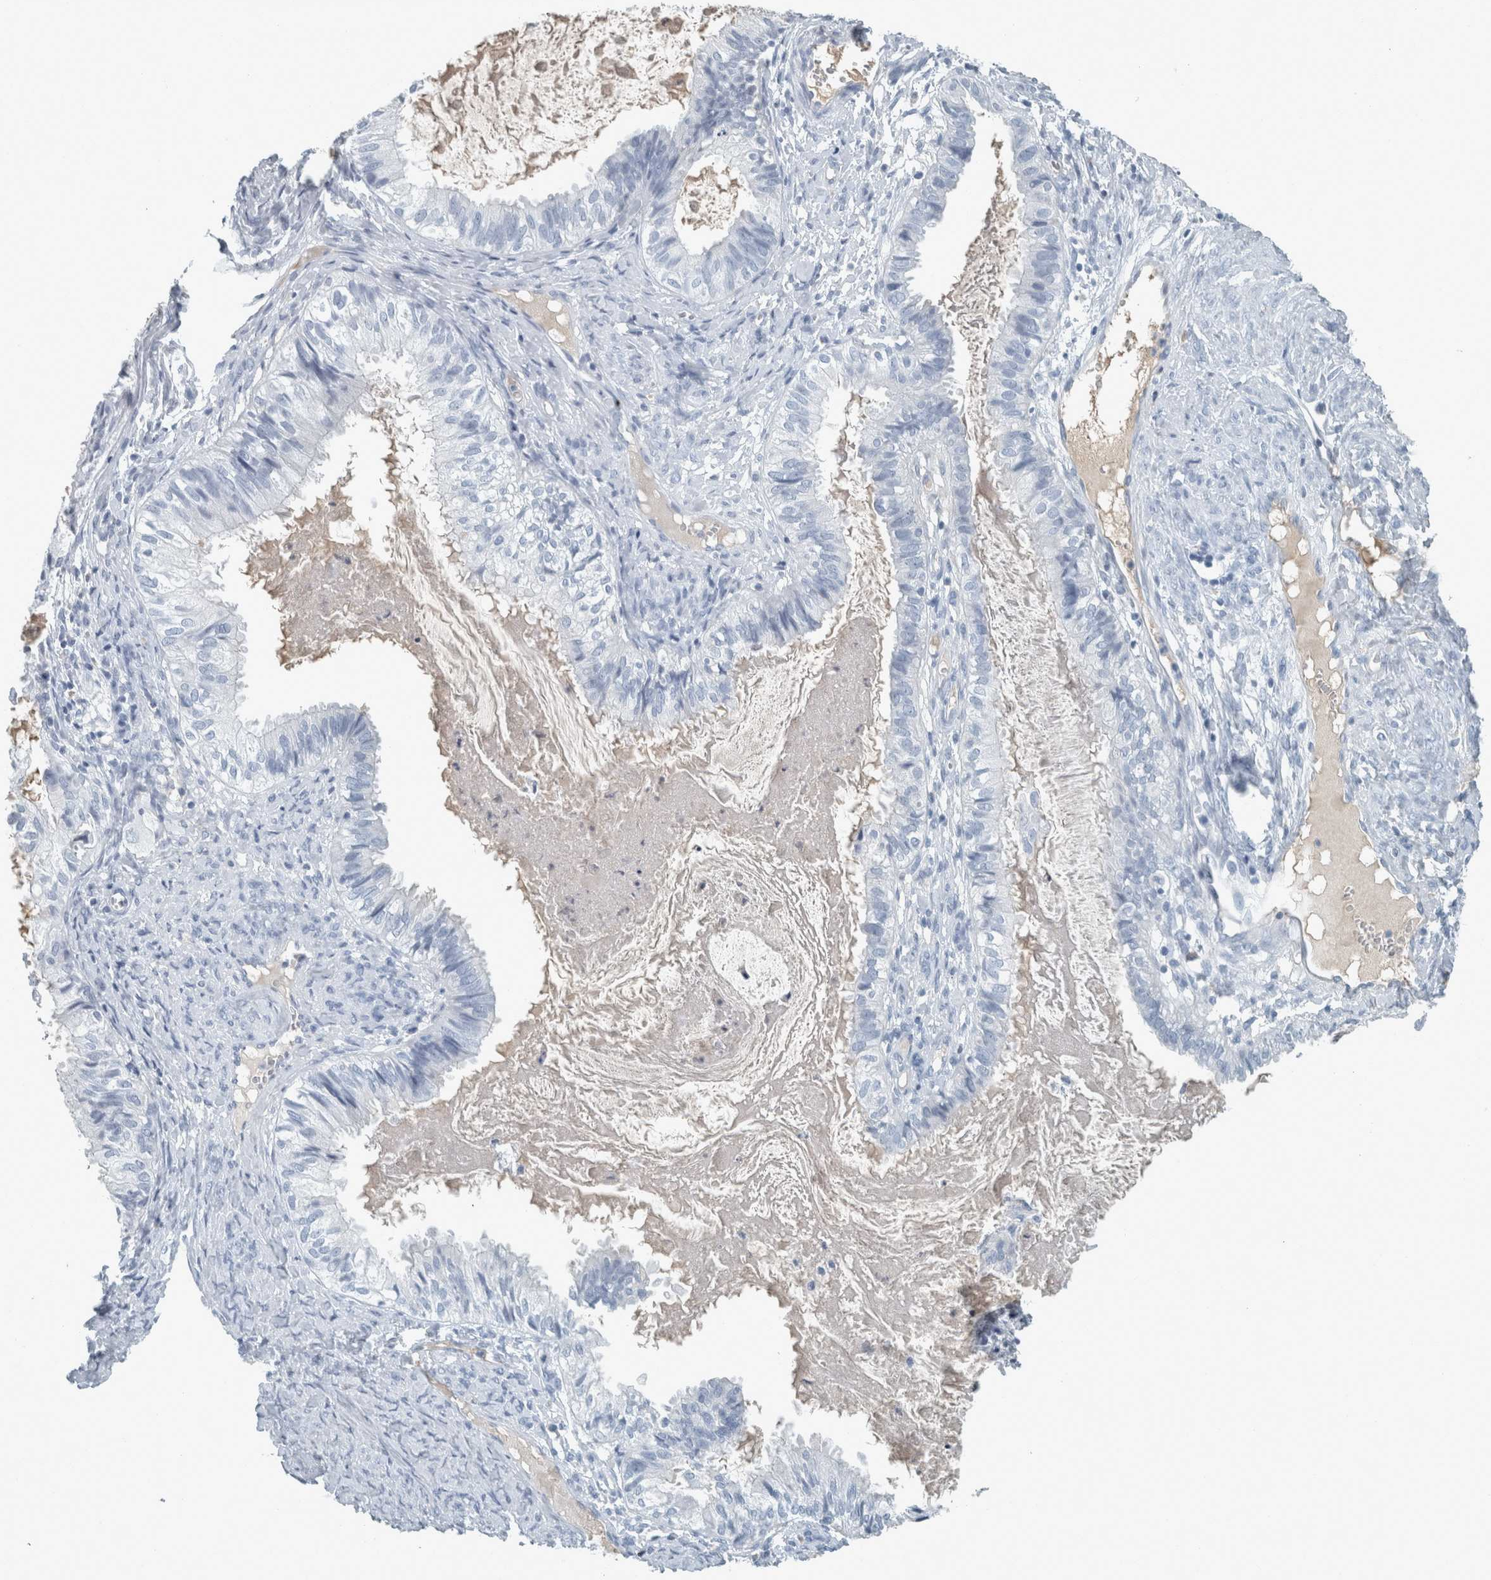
{"staining": {"intensity": "negative", "quantity": "none", "location": "none"}, "tissue": "cervical cancer", "cell_type": "Tumor cells", "image_type": "cancer", "snomed": [{"axis": "morphology", "description": "Normal tissue, NOS"}, {"axis": "morphology", "description": "Adenocarcinoma, NOS"}, {"axis": "topography", "description": "Cervix"}, {"axis": "topography", "description": "Endometrium"}], "caption": "An immunohistochemistry (IHC) micrograph of cervical cancer (adenocarcinoma) is shown. There is no staining in tumor cells of cervical cancer (adenocarcinoma). The staining is performed using DAB brown chromogen with nuclei counter-stained in using hematoxylin.", "gene": "CHL1", "patient": {"sex": "female", "age": 86}}